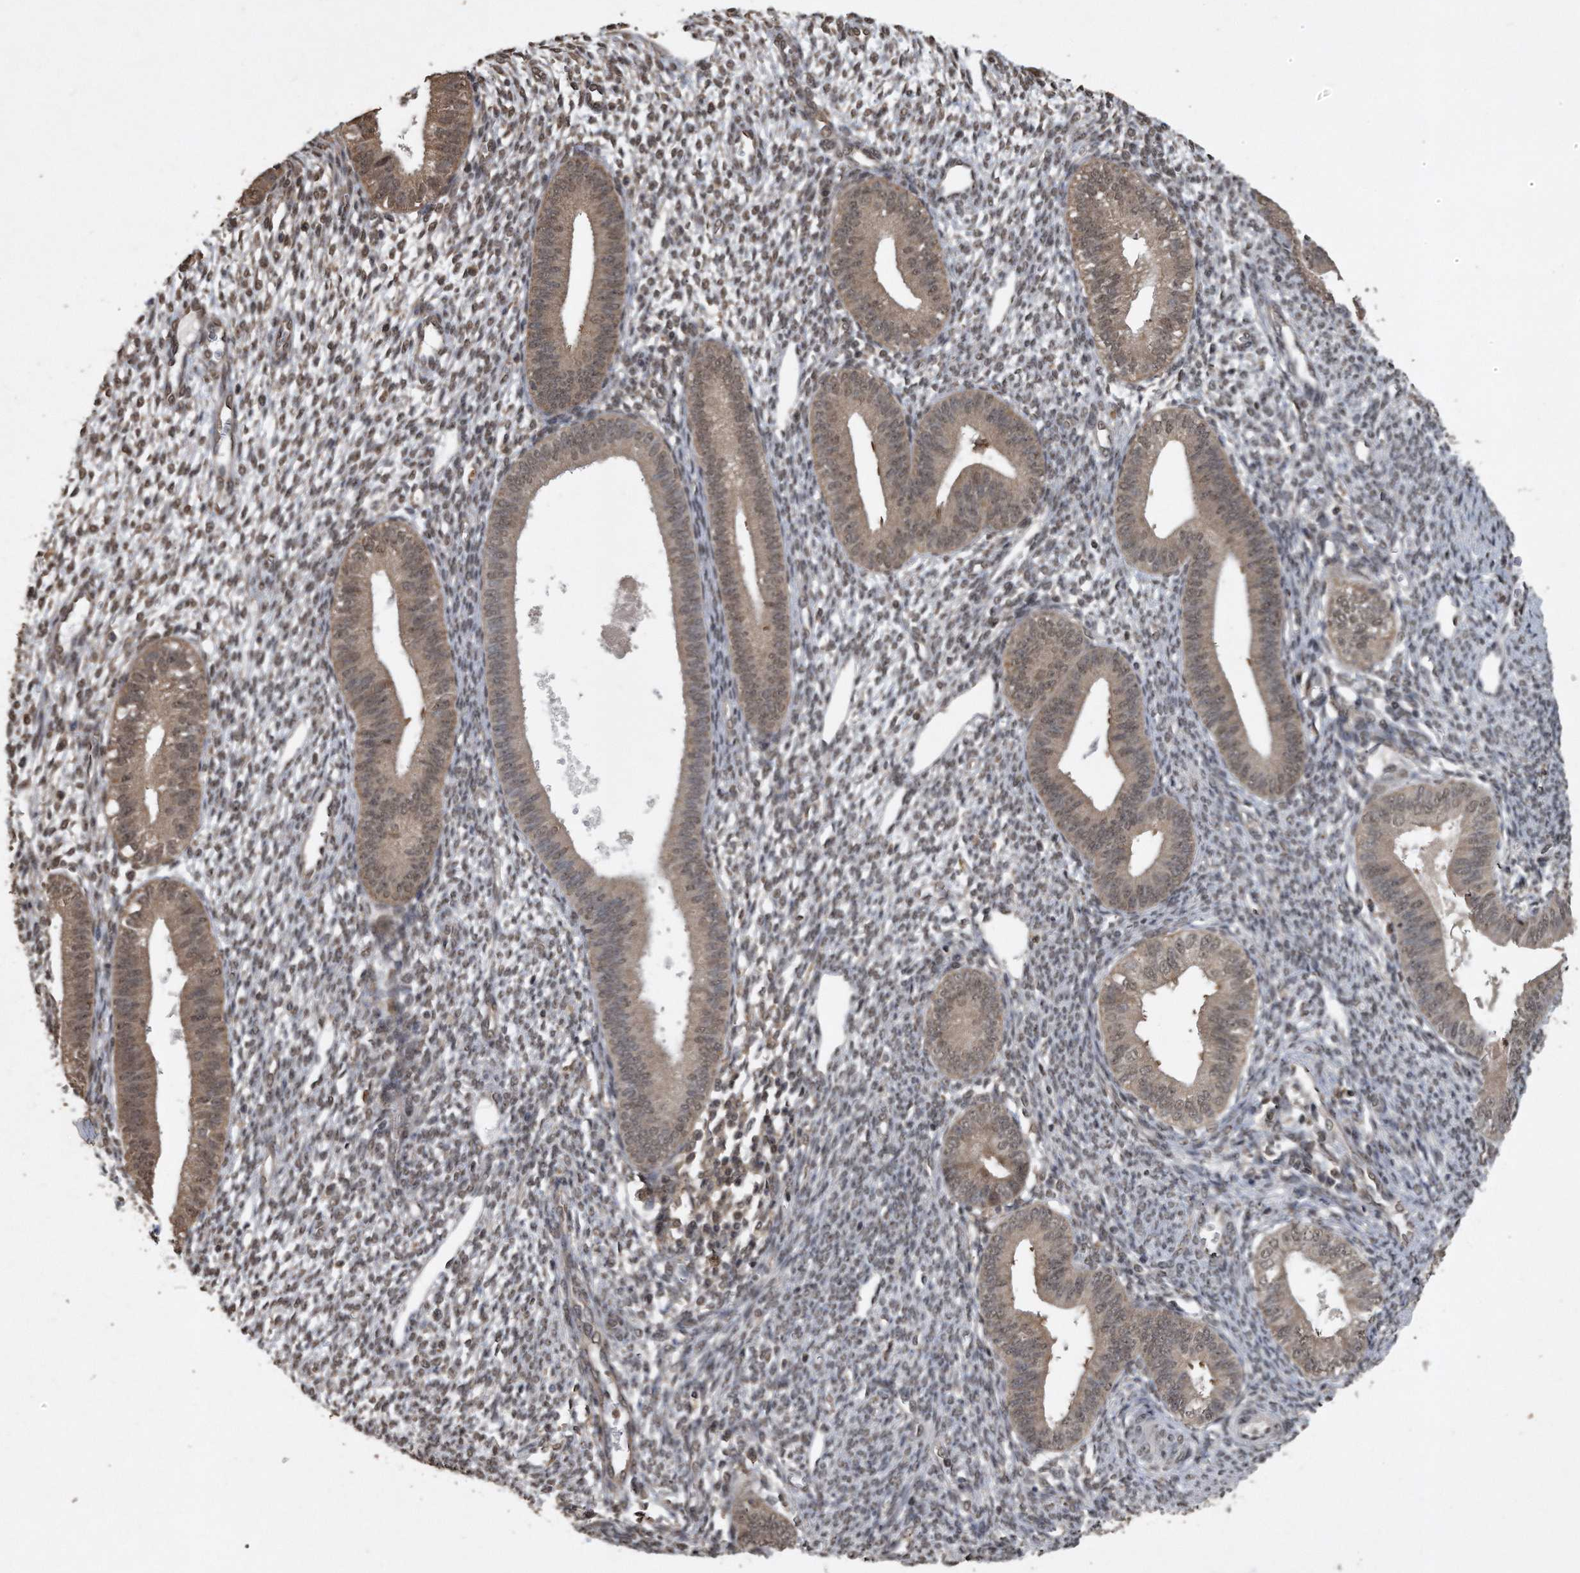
{"staining": {"intensity": "weak", "quantity": "25%-75%", "location": "nuclear"}, "tissue": "endometrium", "cell_type": "Cells in endometrial stroma", "image_type": "normal", "snomed": [{"axis": "morphology", "description": "Normal tissue, NOS"}, {"axis": "topography", "description": "Endometrium"}], "caption": "Protein staining reveals weak nuclear expression in about 25%-75% of cells in endometrial stroma in benign endometrium. (DAB (3,3'-diaminobenzidine) IHC with brightfield microscopy, high magnification).", "gene": "CRYZL1", "patient": {"sex": "female", "age": 46}}